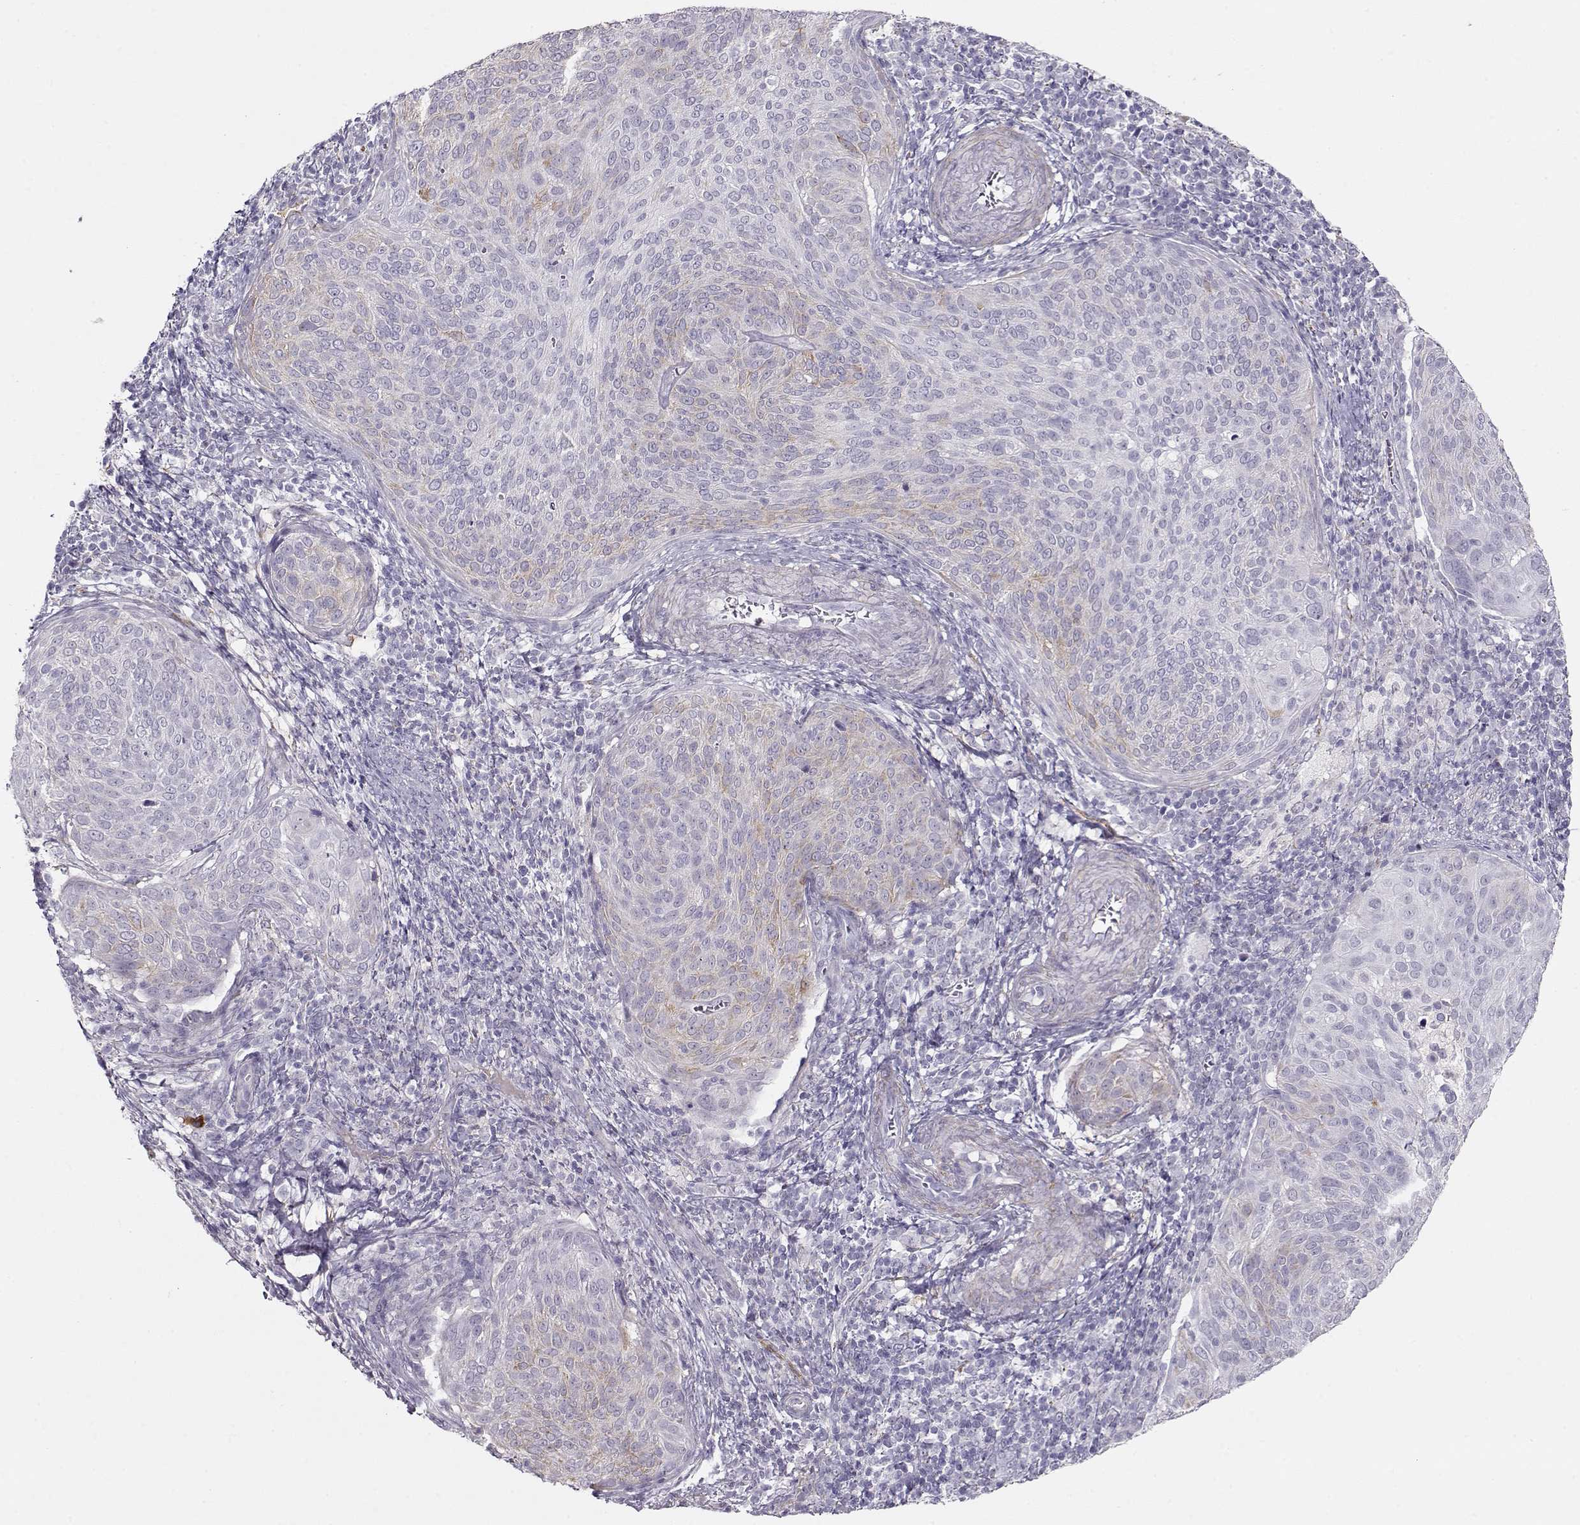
{"staining": {"intensity": "weak", "quantity": "<25%", "location": "cytoplasmic/membranous"}, "tissue": "cervical cancer", "cell_type": "Tumor cells", "image_type": "cancer", "snomed": [{"axis": "morphology", "description": "Squamous cell carcinoma, NOS"}, {"axis": "topography", "description": "Cervix"}], "caption": "This is a histopathology image of immunohistochemistry staining of cervical cancer, which shows no expression in tumor cells.", "gene": "RBM44", "patient": {"sex": "female", "age": 39}}